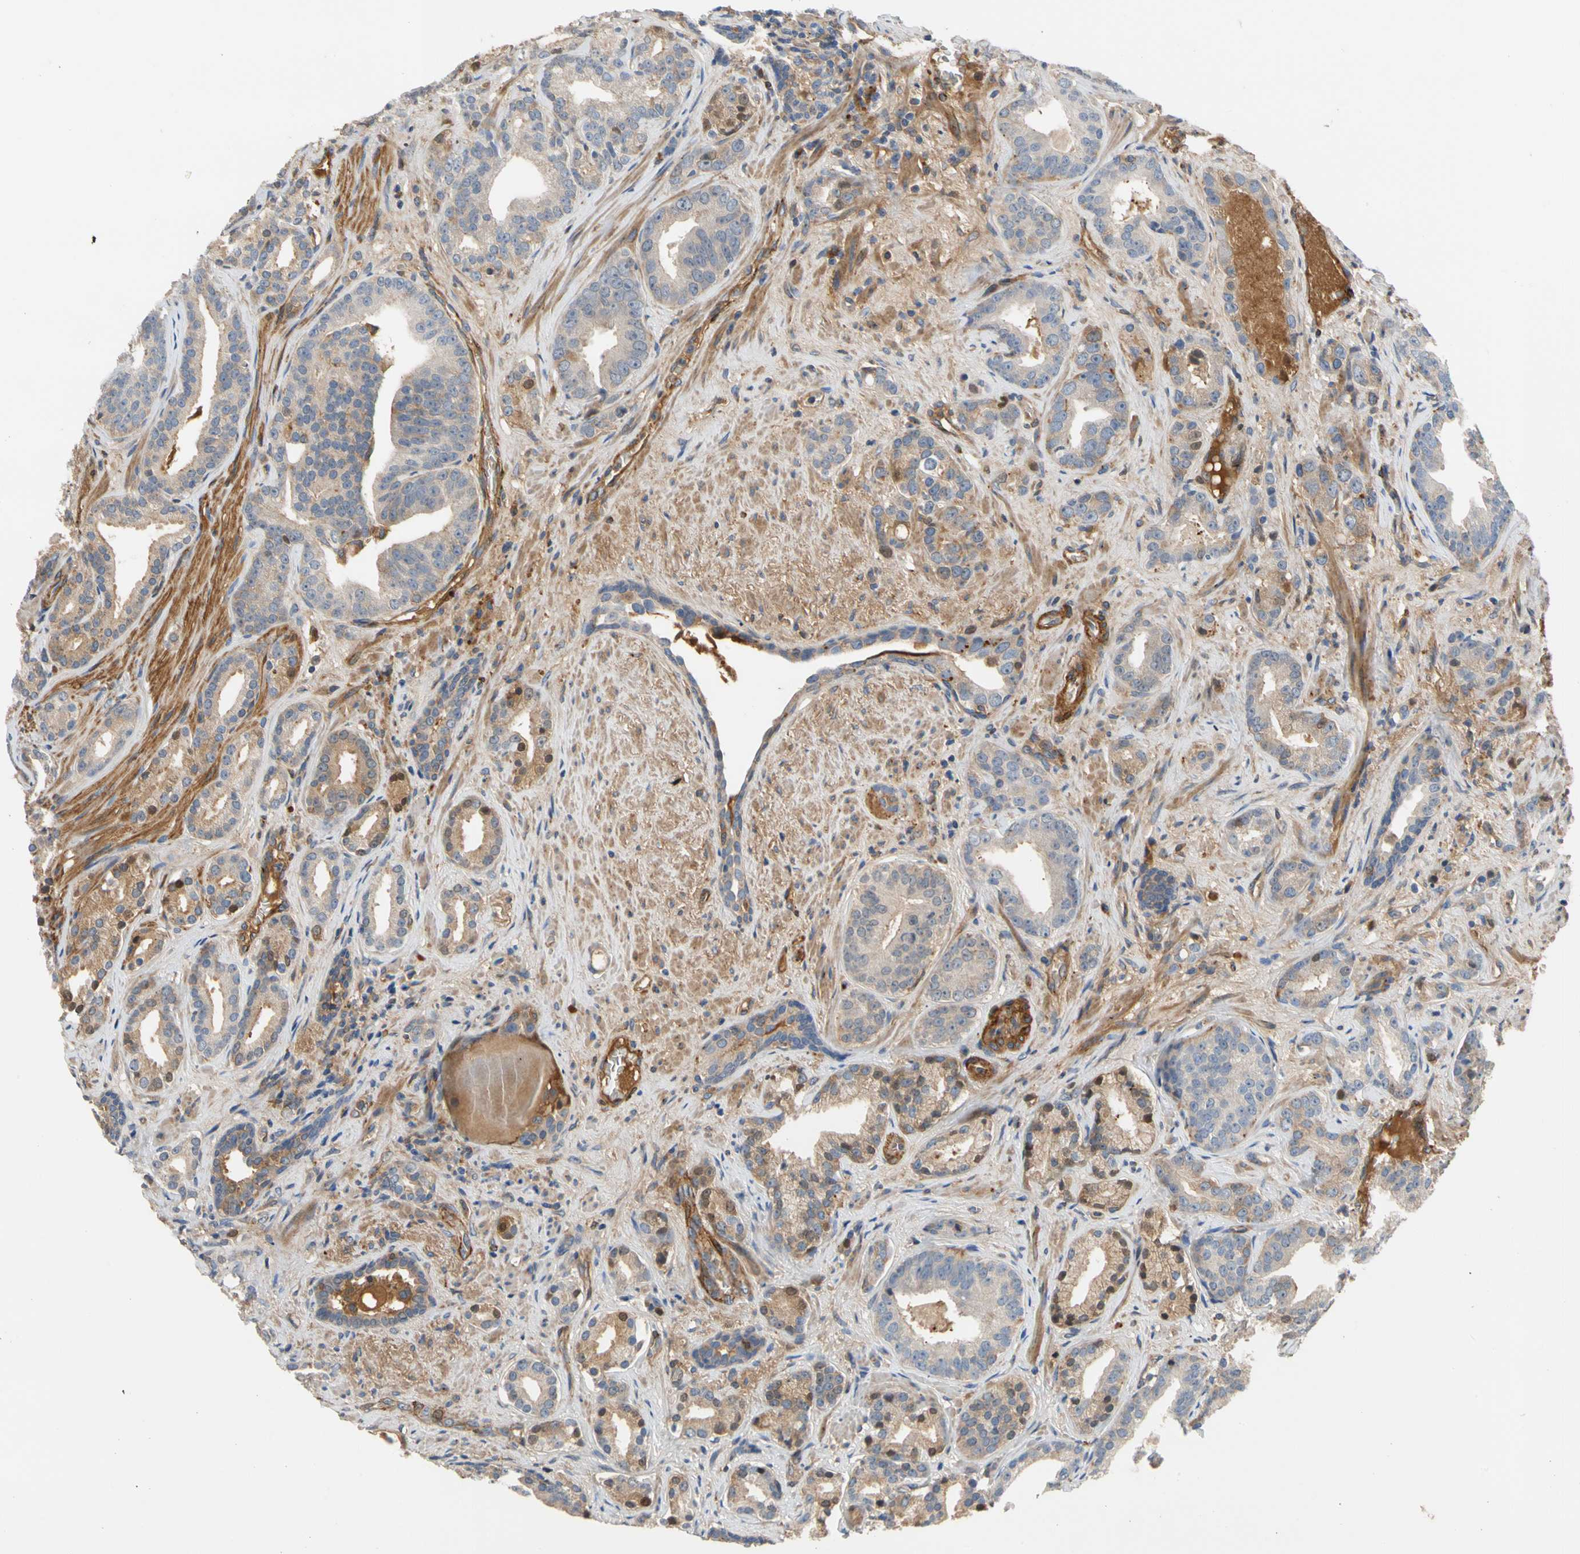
{"staining": {"intensity": "weak", "quantity": "25%-75%", "location": "cytoplasmic/membranous"}, "tissue": "prostate cancer", "cell_type": "Tumor cells", "image_type": "cancer", "snomed": [{"axis": "morphology", "description": "Adenocarcinoma, Low grade"}, {"axis": "topography", "description": "Prostate"}], "caption": "Immunohistochemical staining of prostate cancer shows weak cytoplasmic/membranous protein staining in about 25%-75% of tumor cells.", "gene": "ENTREP3", "patient": {"sex": "male", "age": 63}}